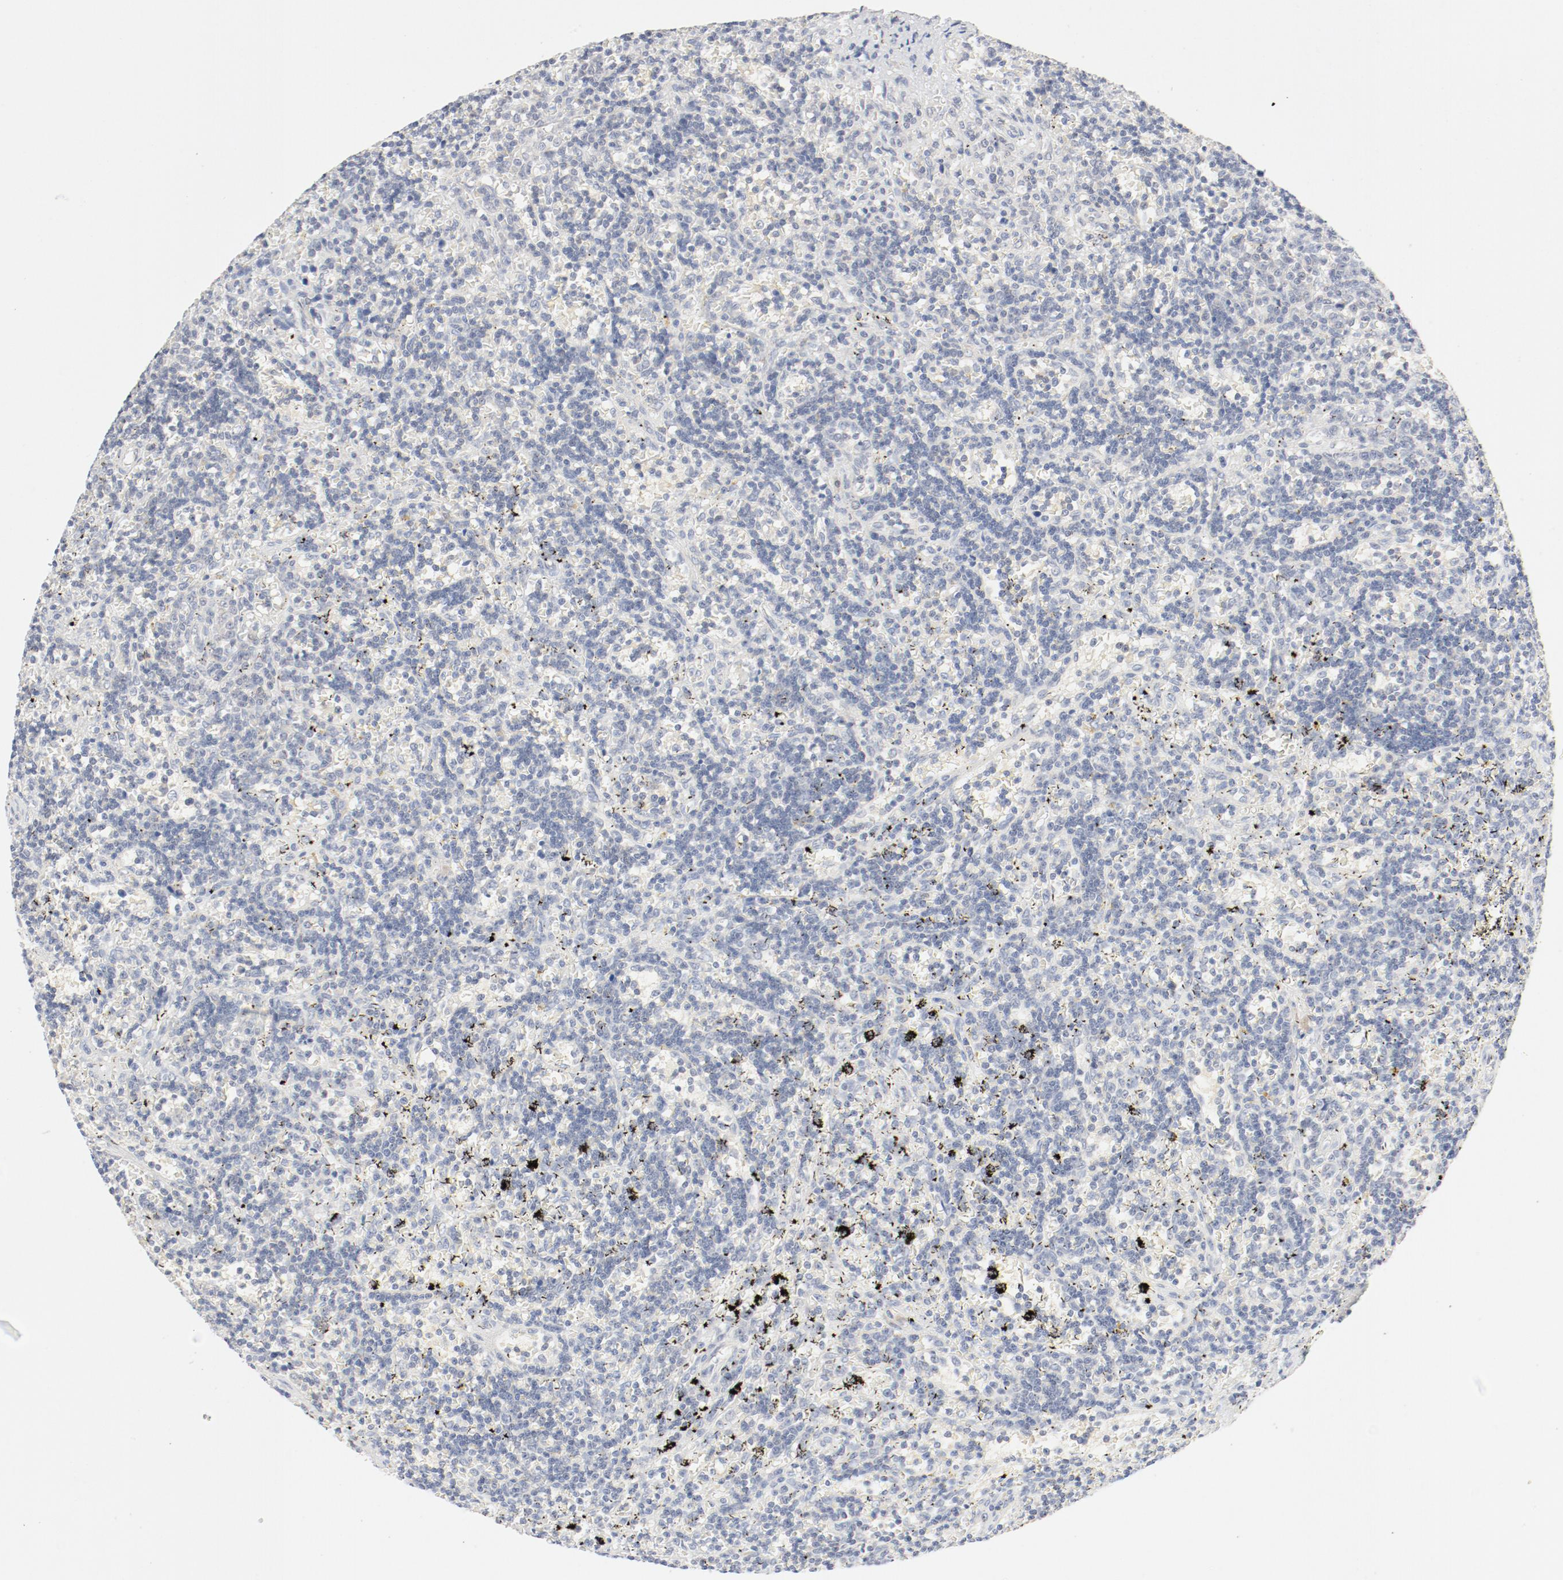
{"staining": {"intensity": "negative", "quantity": "none", "location": "none"}, "tissue": "lymphoma", "cell_type": "Tumor cells", "image_type": "cancer", "snomed": [{"axis": "morphology", "description": "Malignant lymphoma, non-Hodgkin's type, Low grade"}, {"axis": "topography", "description": "Spleen"}], "caption": "The IHC histopathology image has no significant staining in tumor cells of lymphoma tissue.", "gene": "PGM1", "patient": {"sex": "male", "age": 60}}